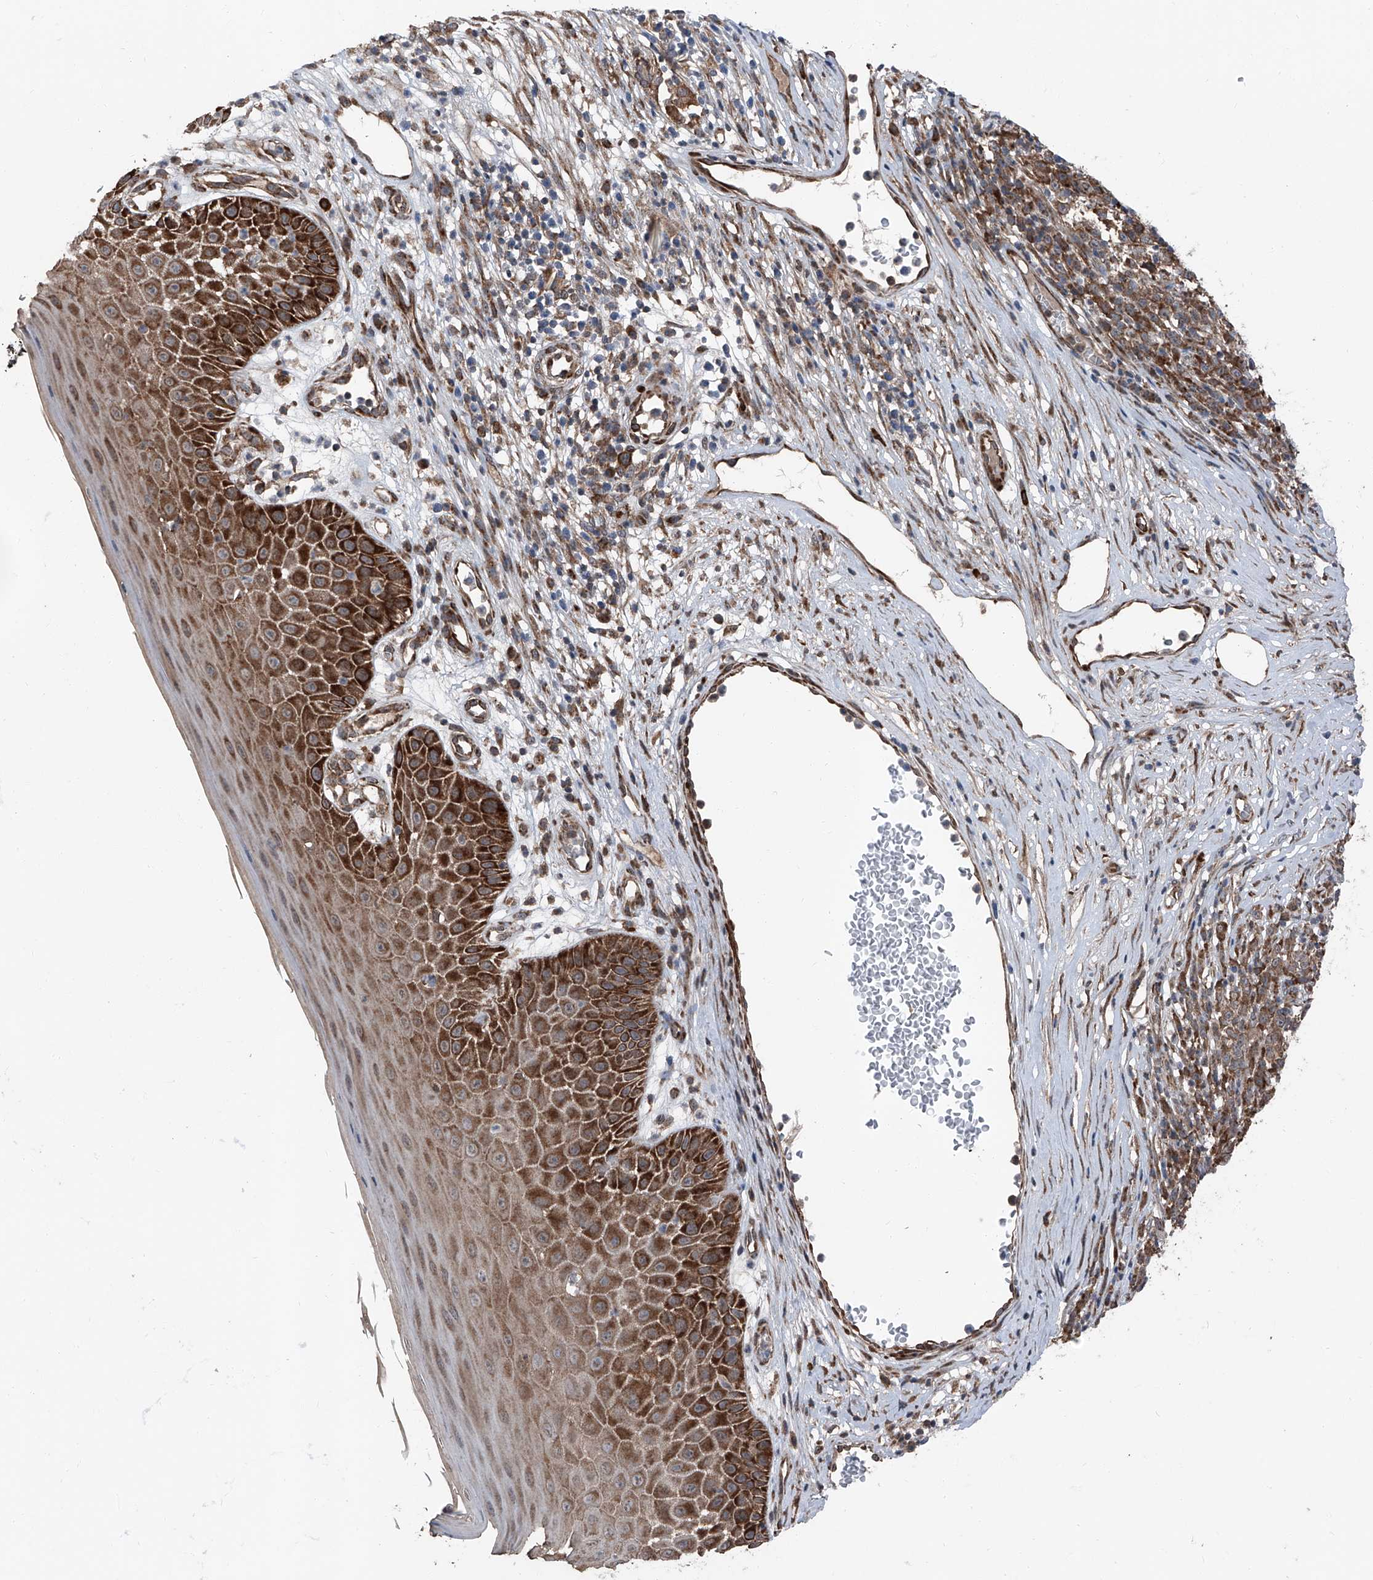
{"staining": {"intensity": "moderate", "quantity": ">75%", "location": "cytoplasmic/membranous"}, "tissue": "melanoma", "cell_type": "Tumor cells", "image_type": "cancer", "snomed": [{"axis": "morphology", "description": "Malignant melanoma, NOS"}, {"axis": "topography", "description": "Skin"}], "caption": "Human melanoma stained for a protein (brown) reveals moderate cytoplasmic/membranous positive expression in approximately >75% of tumor cells.", "gene": "LIMK1", "patient": {"sex": "female", "age": 82}}